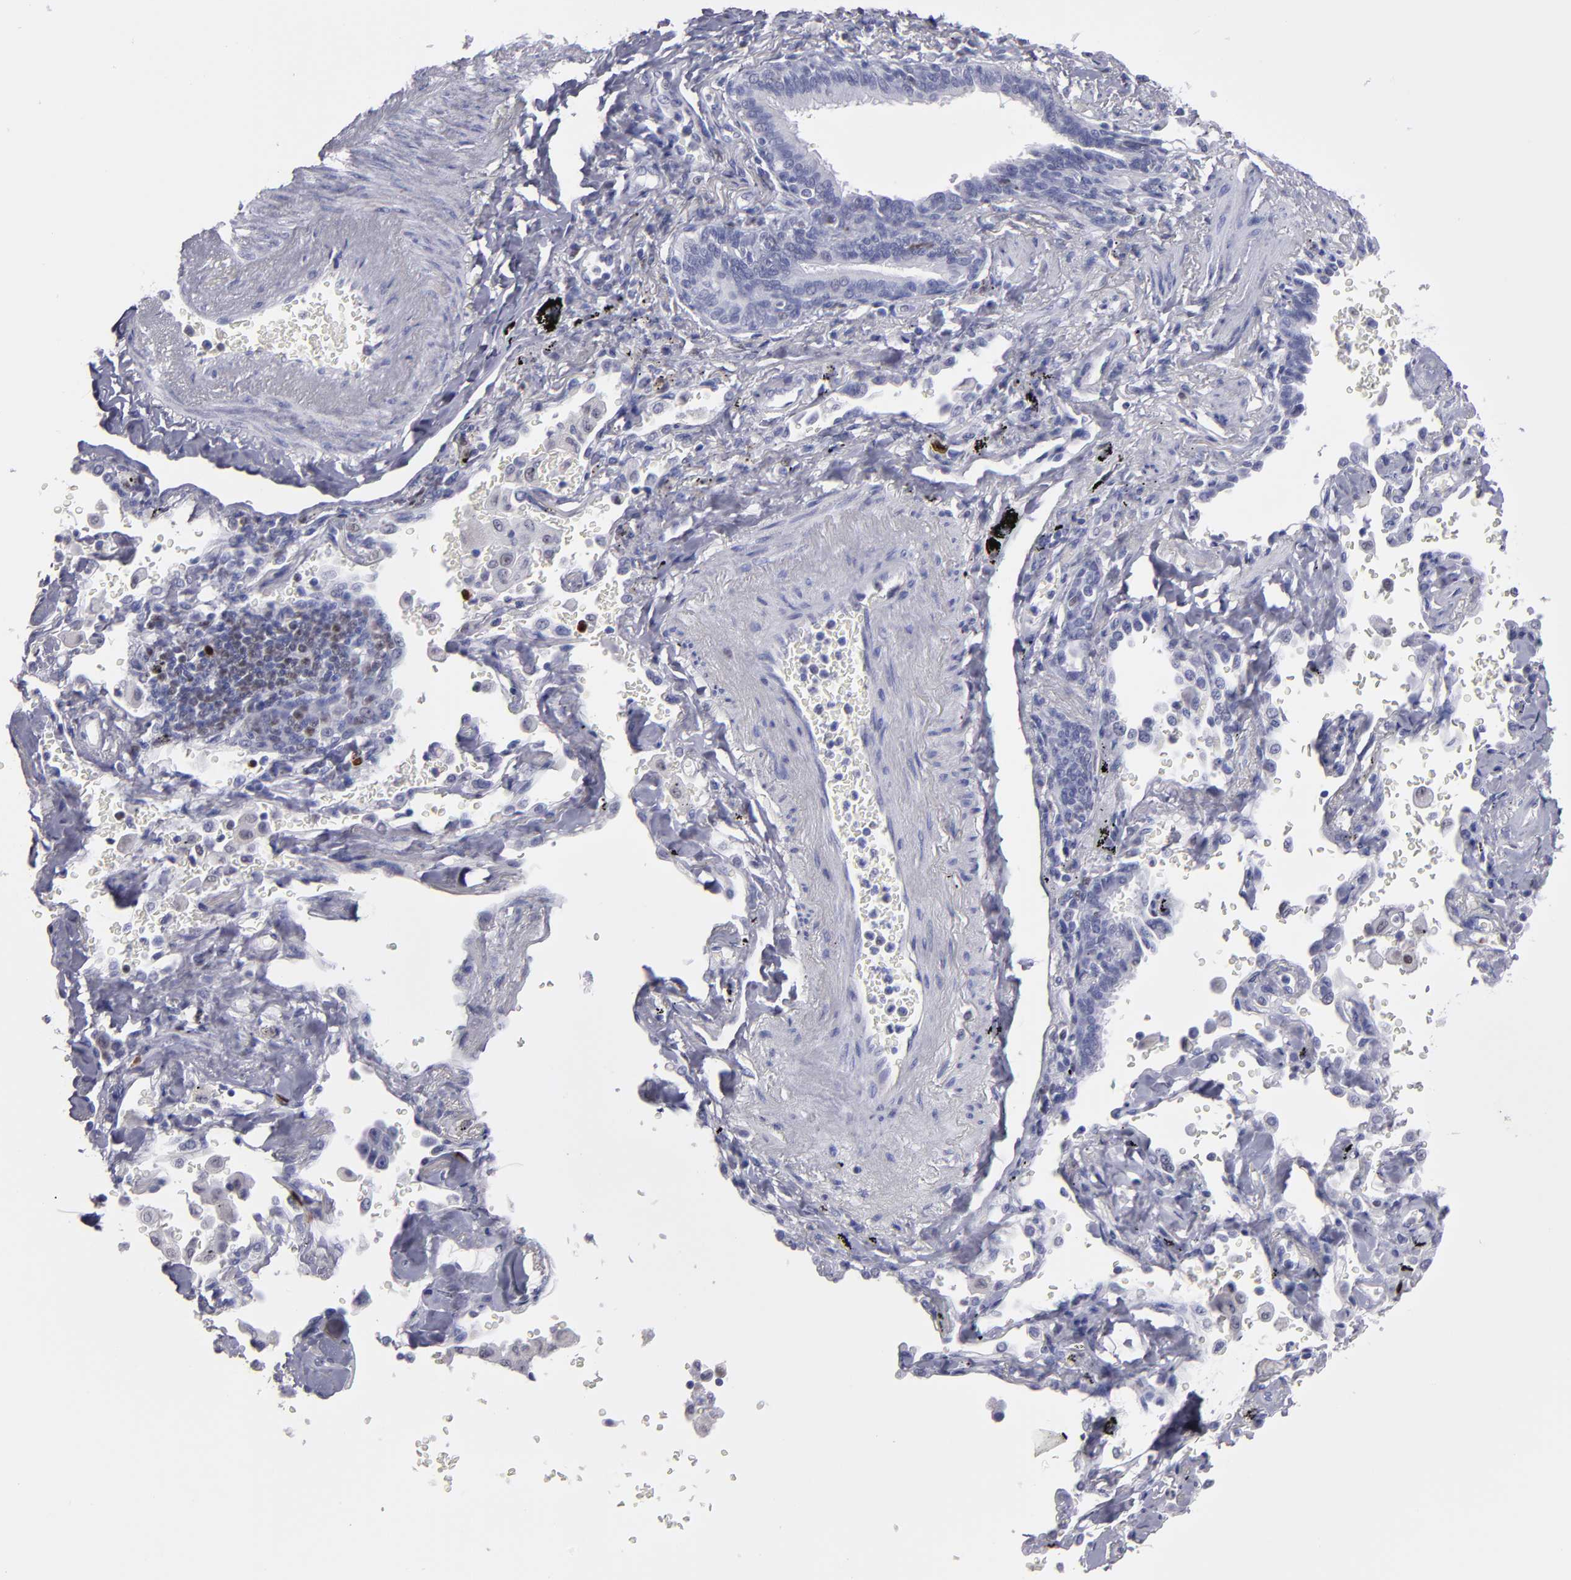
{"staining": {"intensity": "negative", "quantity": "none", "location": "none"}, "tissue": "lung cancer", "cell_type": "Tumor cells", "image_type": "cancer", "snomed": [{"axis": "morphology", "description": "Adenocarcinoma, NOS"}, {"axis": "topography", "description": "Lung"}], "caption": "Immunohistochemistry micrograph of human lung cancer stained for a protein (brown), which shows no positivity in tumor cells.", "gene": "IRF8", "patient": {"sex": "female", "age": 64}}